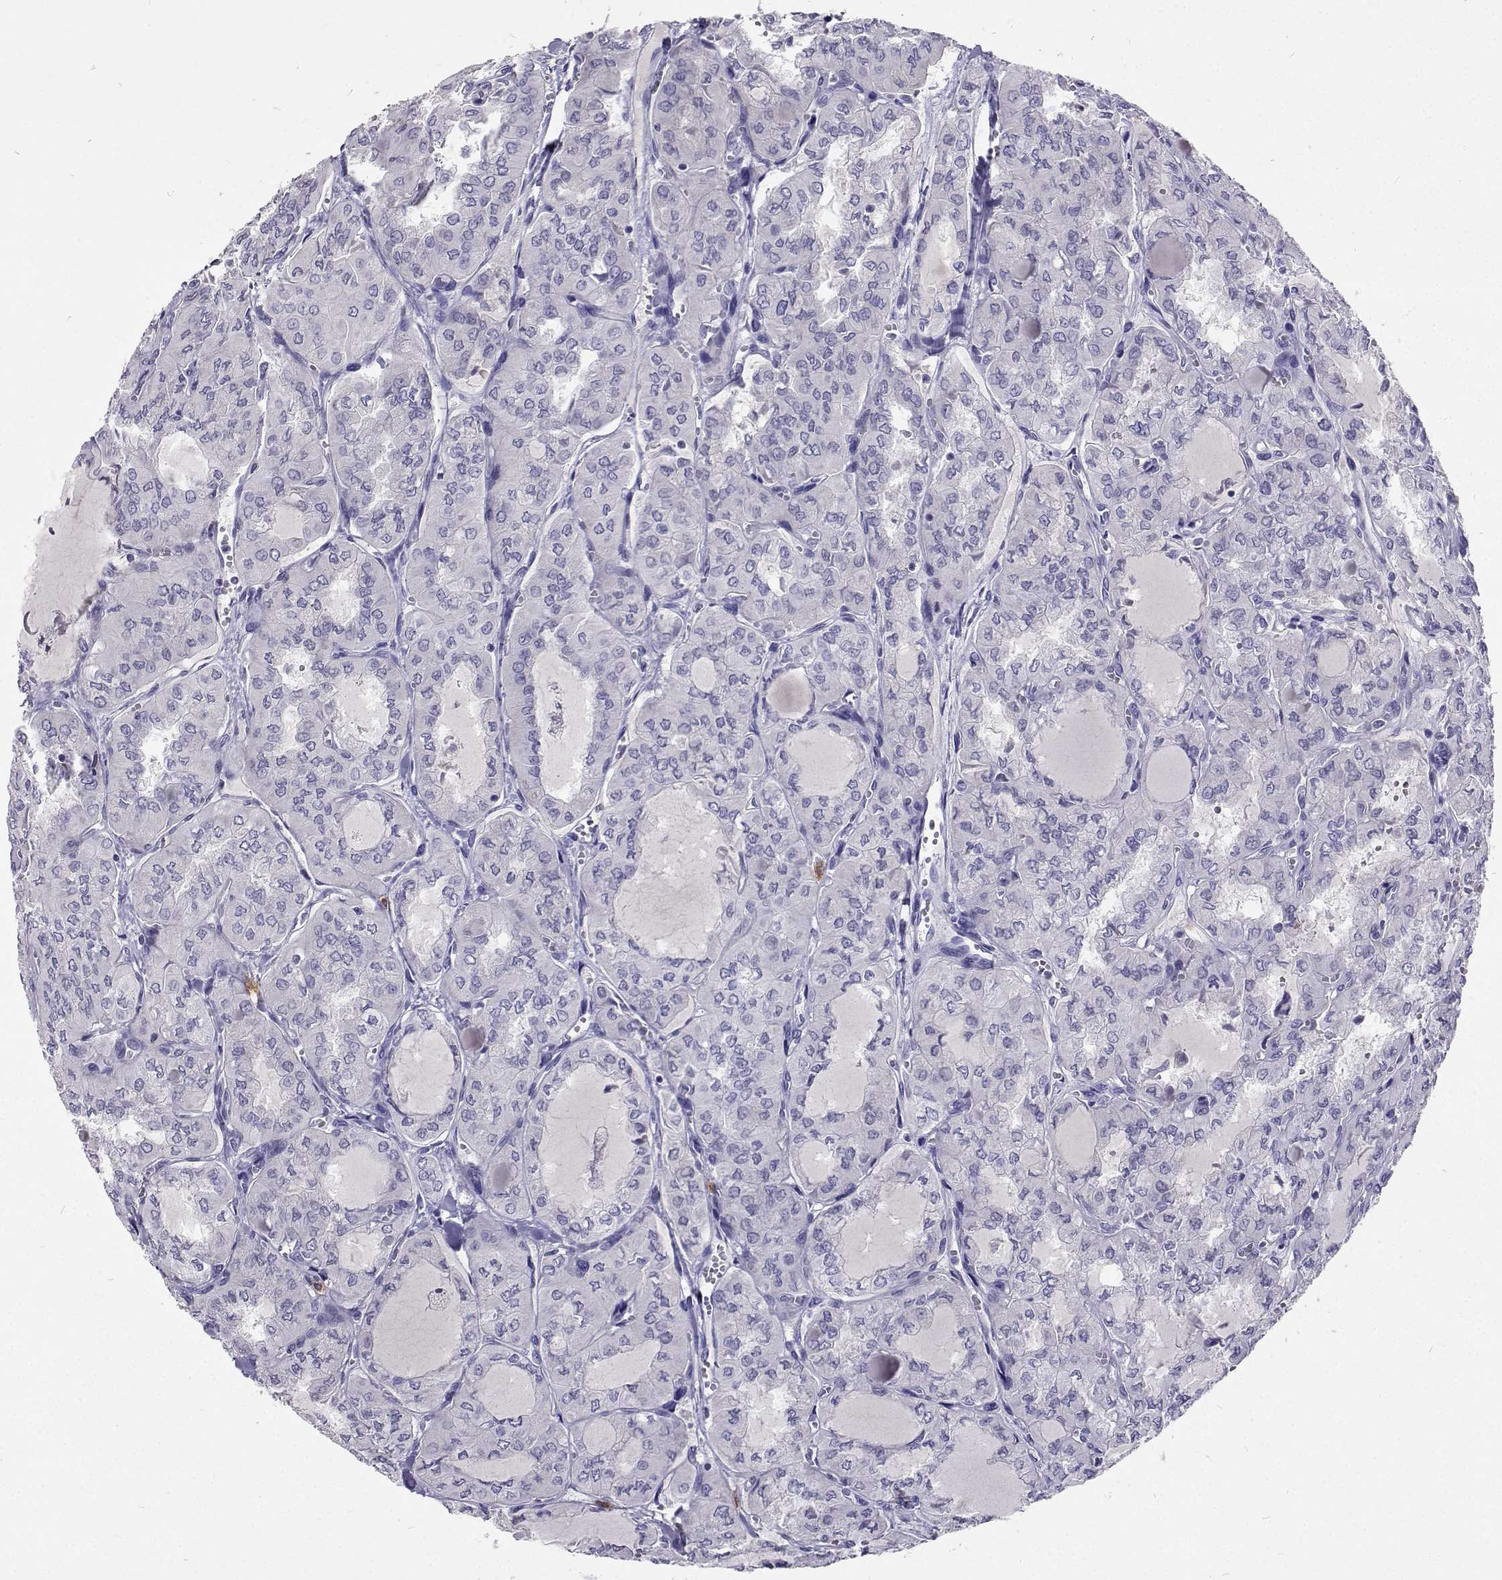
{"staining": {"intensity": "negative", "quantity": "none", "location": "none"}, "tissue": "thyroid cancer", "cell_type": "Tumor cells", "image_type": "cancer", "snomed": [{"axis": "morphology", "description": "Papillary adenocarcinoma, NOS"}, {"axis": "topography", "description": "Thyroid gland"}], "caption": "This is an immunohistochemistry histopathology image of human thyroid cancer. There is no staining in tumor cells.", "gene": "CFAP44", "patient": {"sex": "male", "age": 20}}